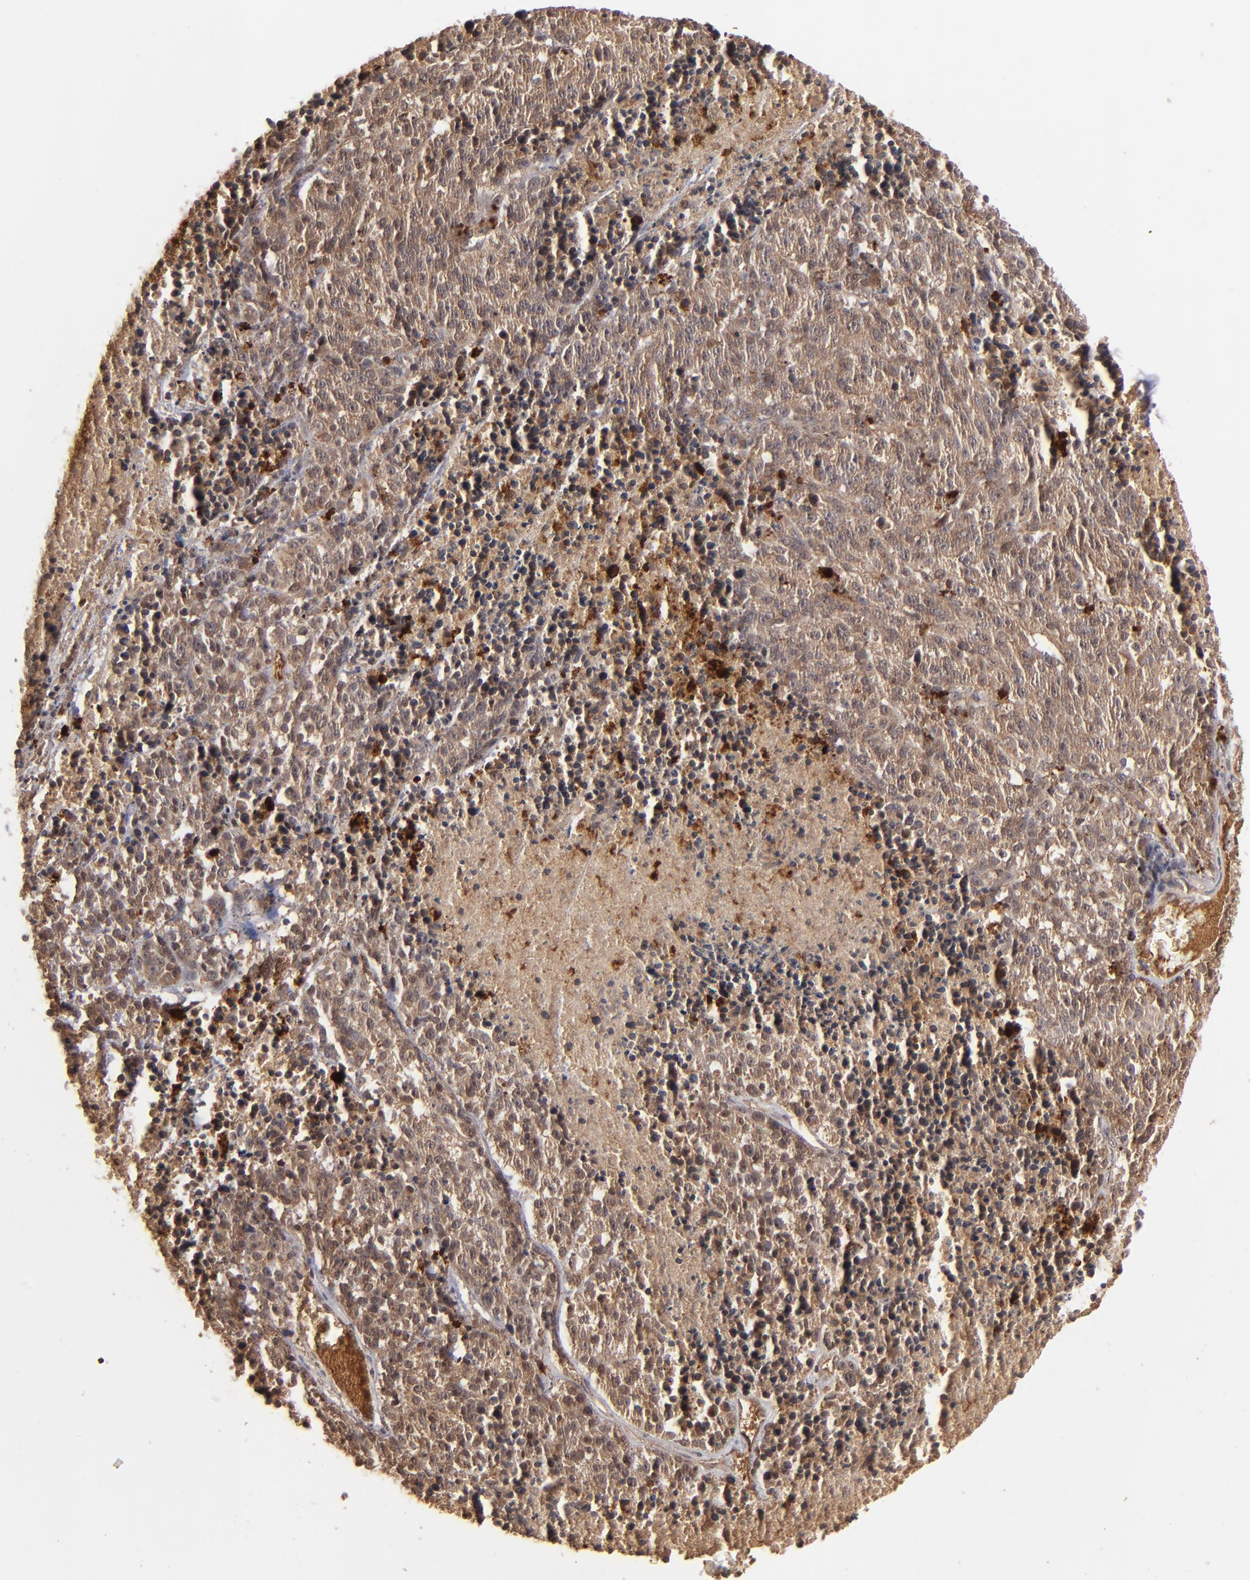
{"staining": {"intensity": "moderate", "quantity": ">75%", "location": "cytoplasmic/membranous"}, "tissue": "melanoma", "cell_type": "Tumor cells", "image_type": "cancer", "snomed": [{"axis": "morphology", "description": "Malignant melanoma, Metastatic site"}, {"axis": "topography", "description": "Cerebral cortex"}], "caption": "Malignant melanoma (metastatic site) stained for a protein (brown) reveals moderate cytoplasmic/membranous positive staining in about >75% of tumor cells.", "gene": "TENM1", "patient": {"sex": "female", "age": 52}}